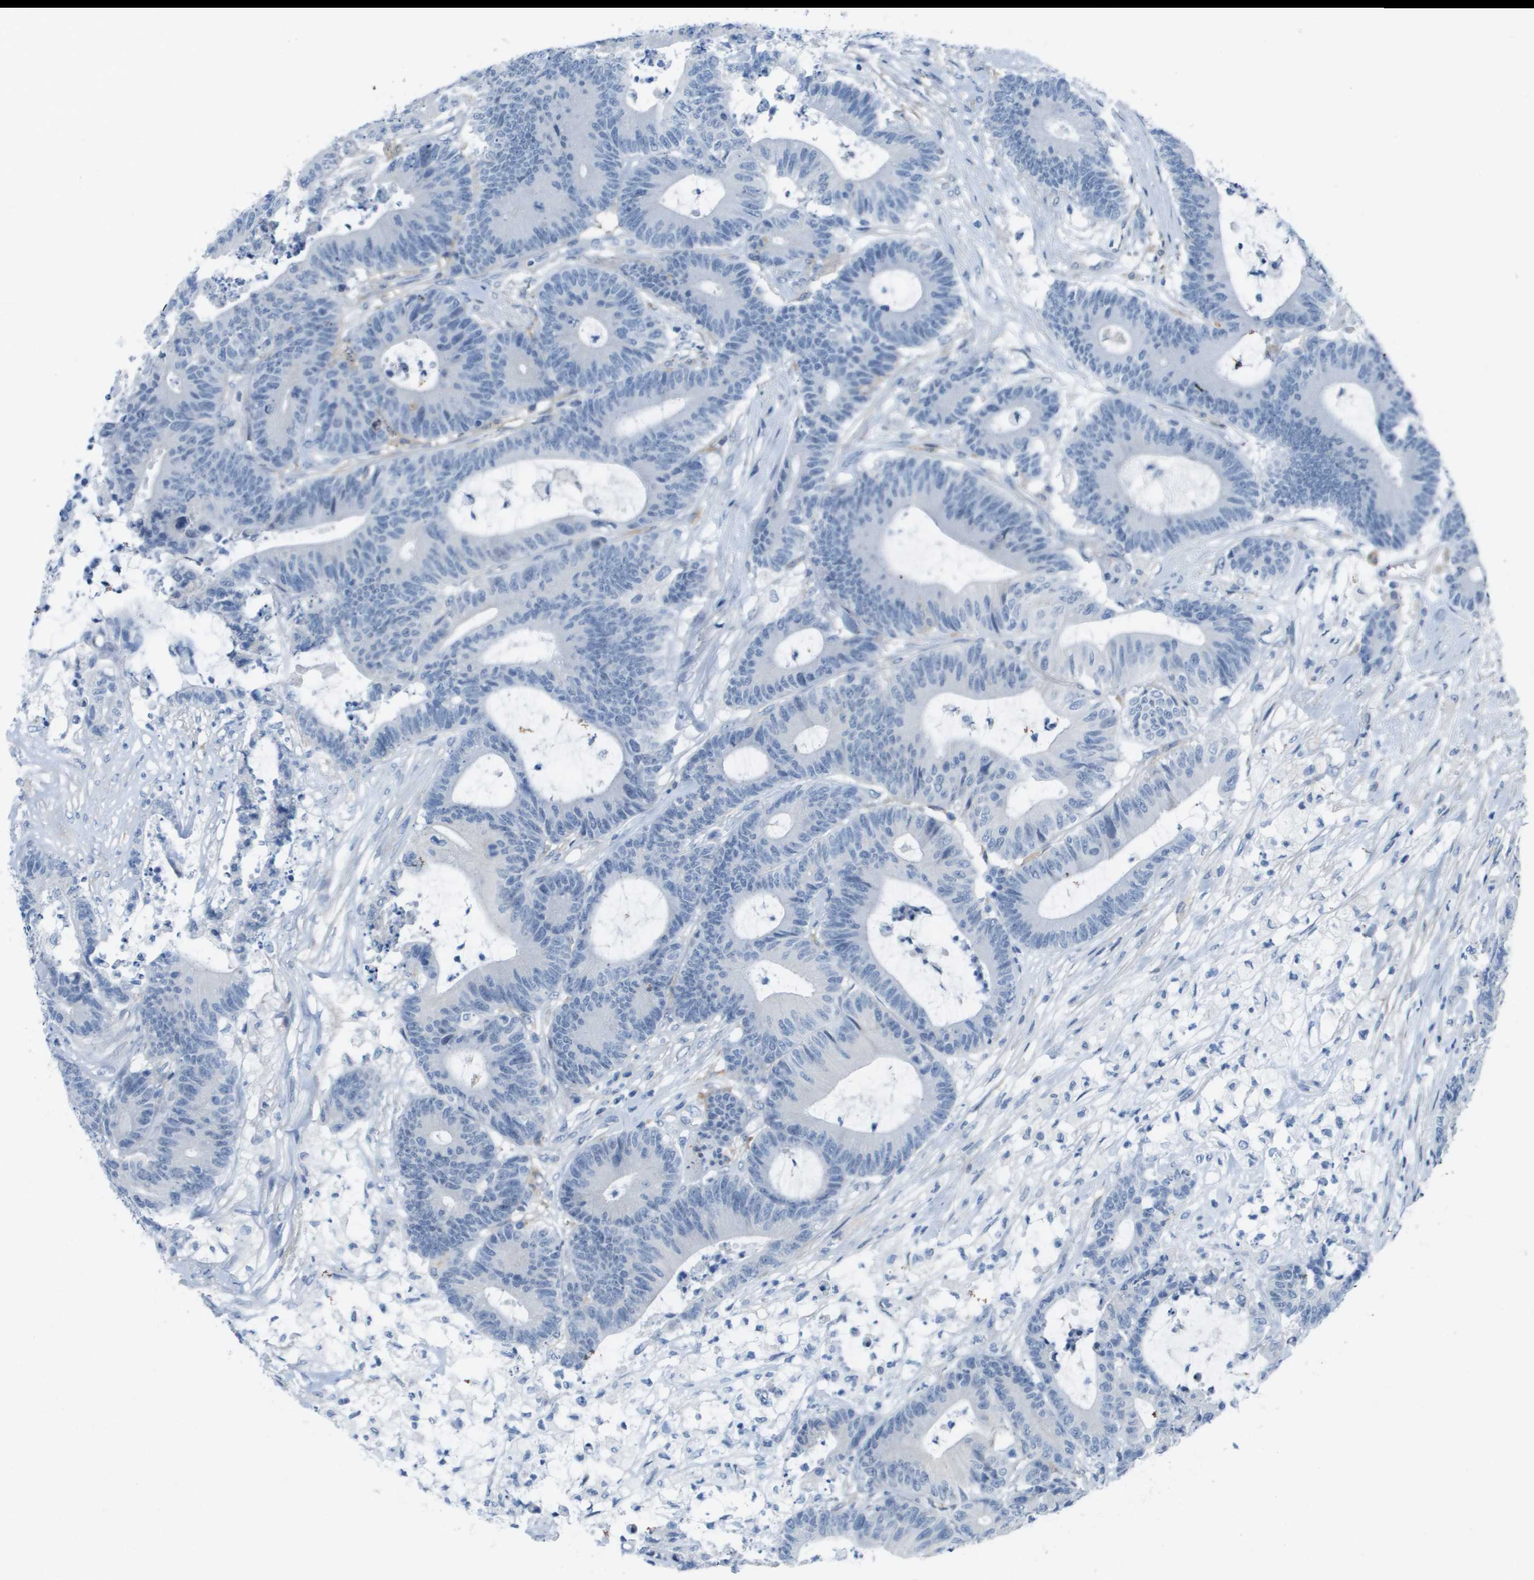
{"staining": {"intensity": "negative", "quantity": "none", "location": "none"}, "tissue": "colorectal cancer", "cell_type": "Tumor cells", "image_type": "cancer", "snomed": [{"axis": "morphology", "description": "Adenocarcinoma, NOS"}, {"axis": "topography", "description": "Colon"}], "caption": "Tumor cells show no significant protein expression in adenocarcinoma (colorectal).", "gene": "ZBTB43", "patient": {"sex": "female", "age": 84}}